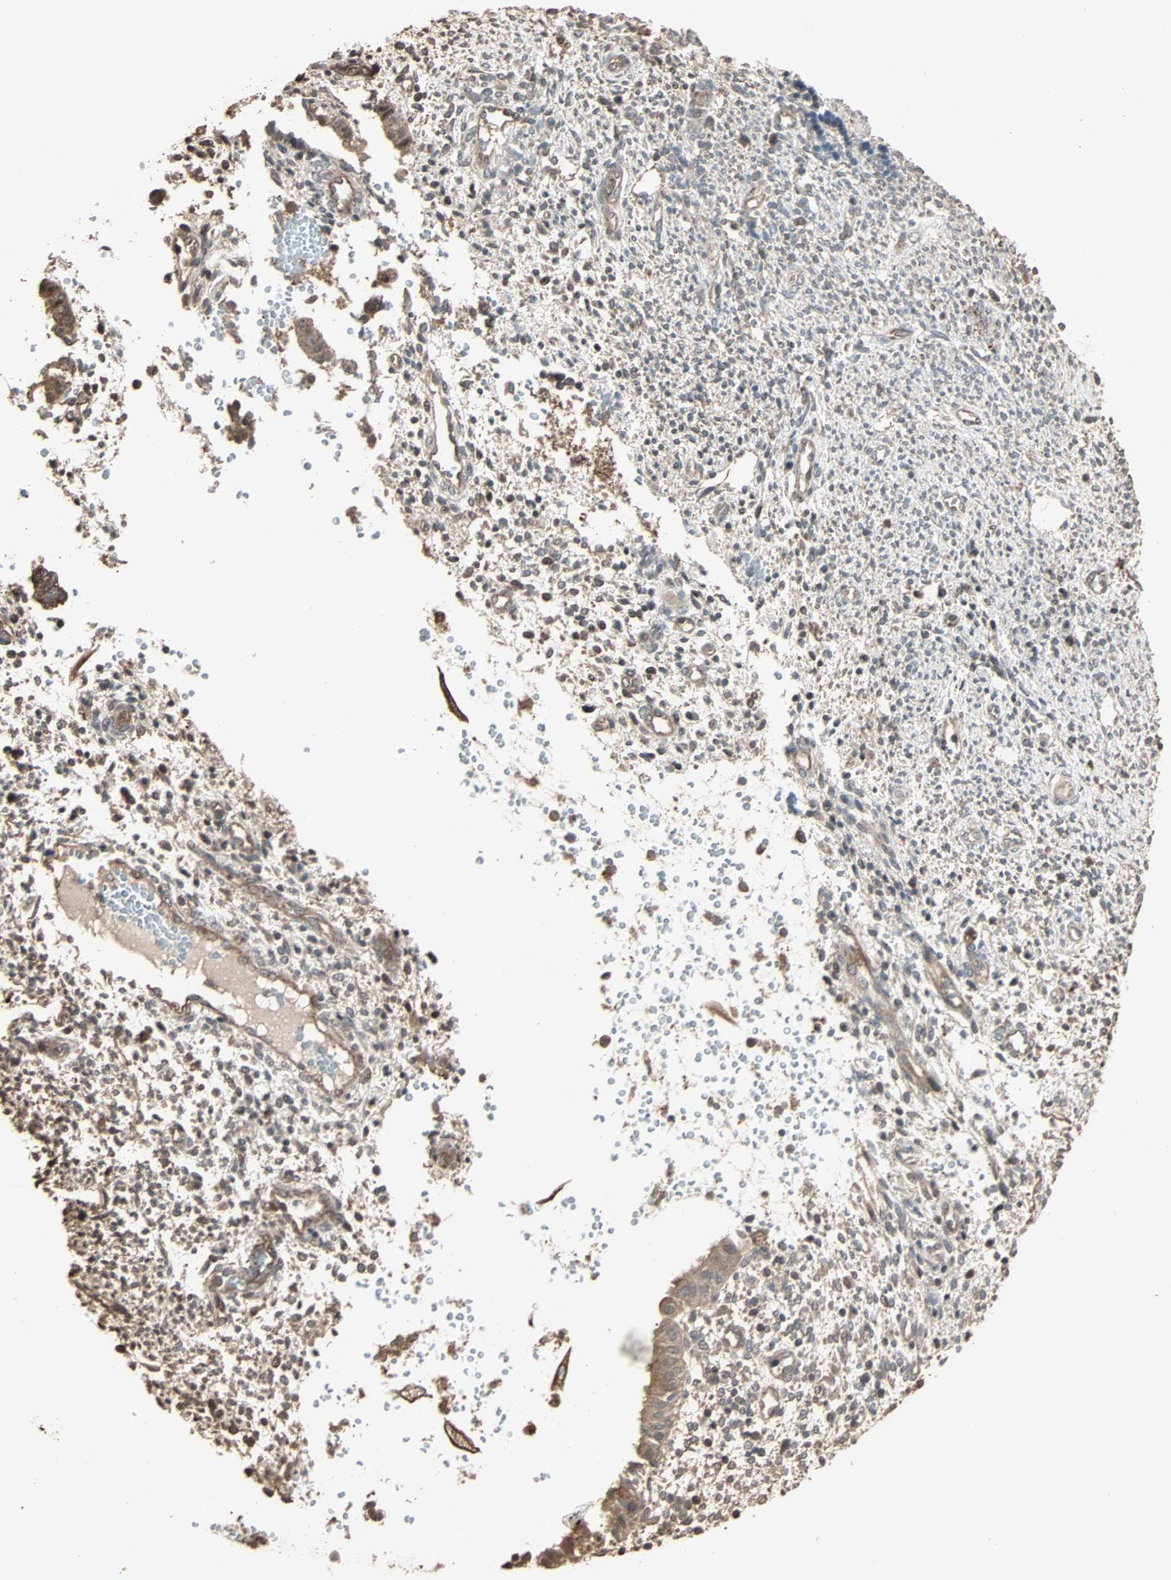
{"staining": {"intensity": "weak", "quantity": "<25%", "location": "cytoplasmic/membranous"}, "tissue": "endometrium", "cell_type": "Cells in endometrial stroma", "image_type": "normal", "snomed": [{"axis": "morphology", "description": "Normal tissue, NOS"}, {"axis": "topography", "description": "Endometrium"}], "caption": "IHC histopathology image of unremarkable human endometrium stained for a protein (brown), which reveals no positivity in cells in endometrial stroma.", "gene": "CALCRL", "patient": {"sex": "female", "age": 35}}